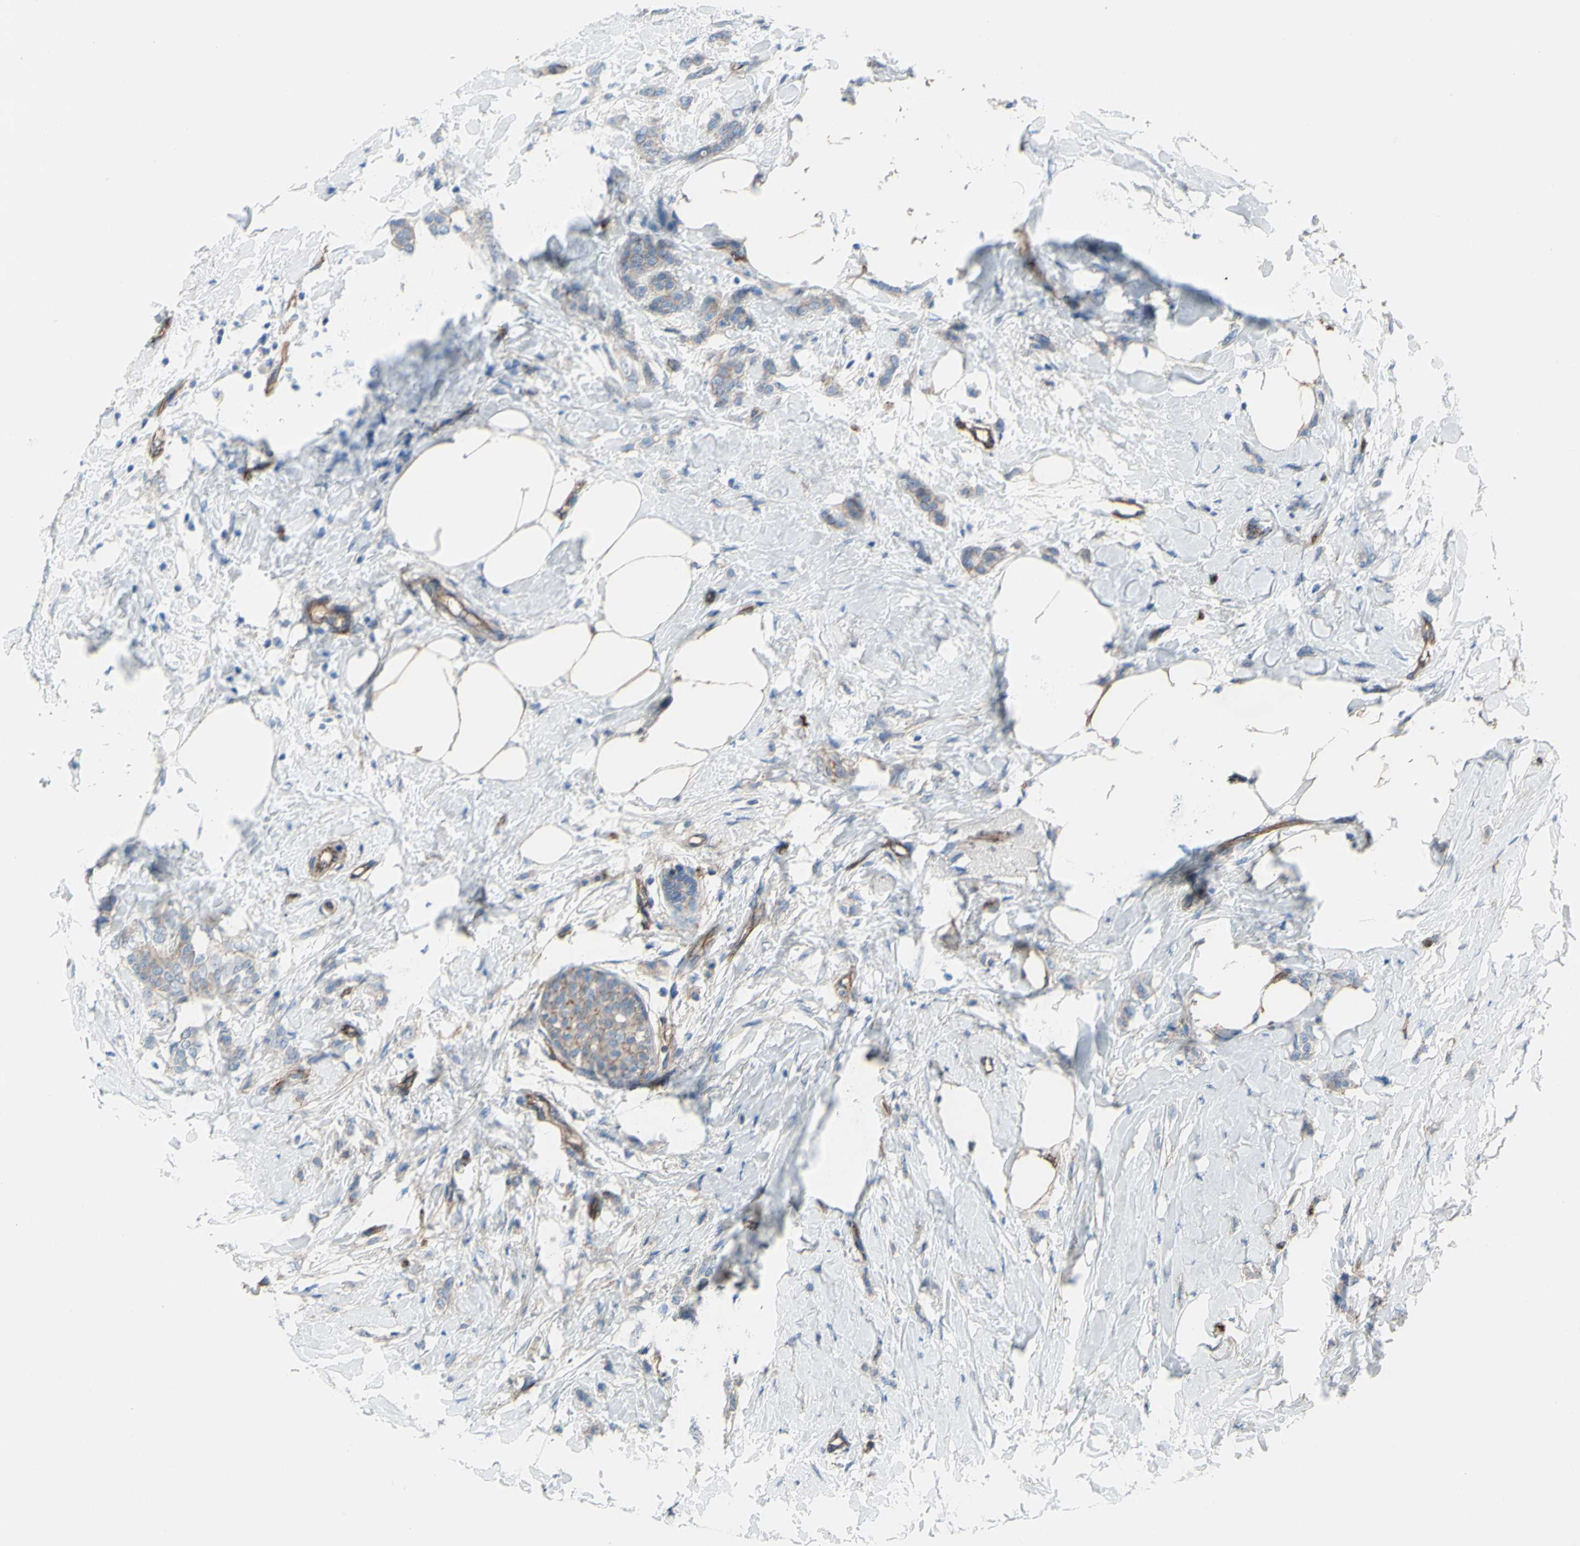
{"staining": {"intensity": "weak", "quantity": ">75%", "location": "cytoplasmic/membranous"}, "tissue": "breast cancer", "cell_type": "Tumor cells", "image_type": "cancer", "snomed": [{"axis": "morphology", "description": "Lobular carcinoma, in situ"}, {"axis": "morphology", "description": "Lobular carcinoma"}, {"axis": "topography", "description": "Breast"}], "caption": "The photomicrograph displays a brown stain indicating the presence of a protein in the cytoplasmic/membranous of tumor cells in breast cancer (lobular carcinoma in situ). (DAB (3,3'-diaminobenzidine) IHC, brown staining for protein, blue staining for nuclei).", "gene": "TPBG", "patient": {"sex": "female", "age": 41}}